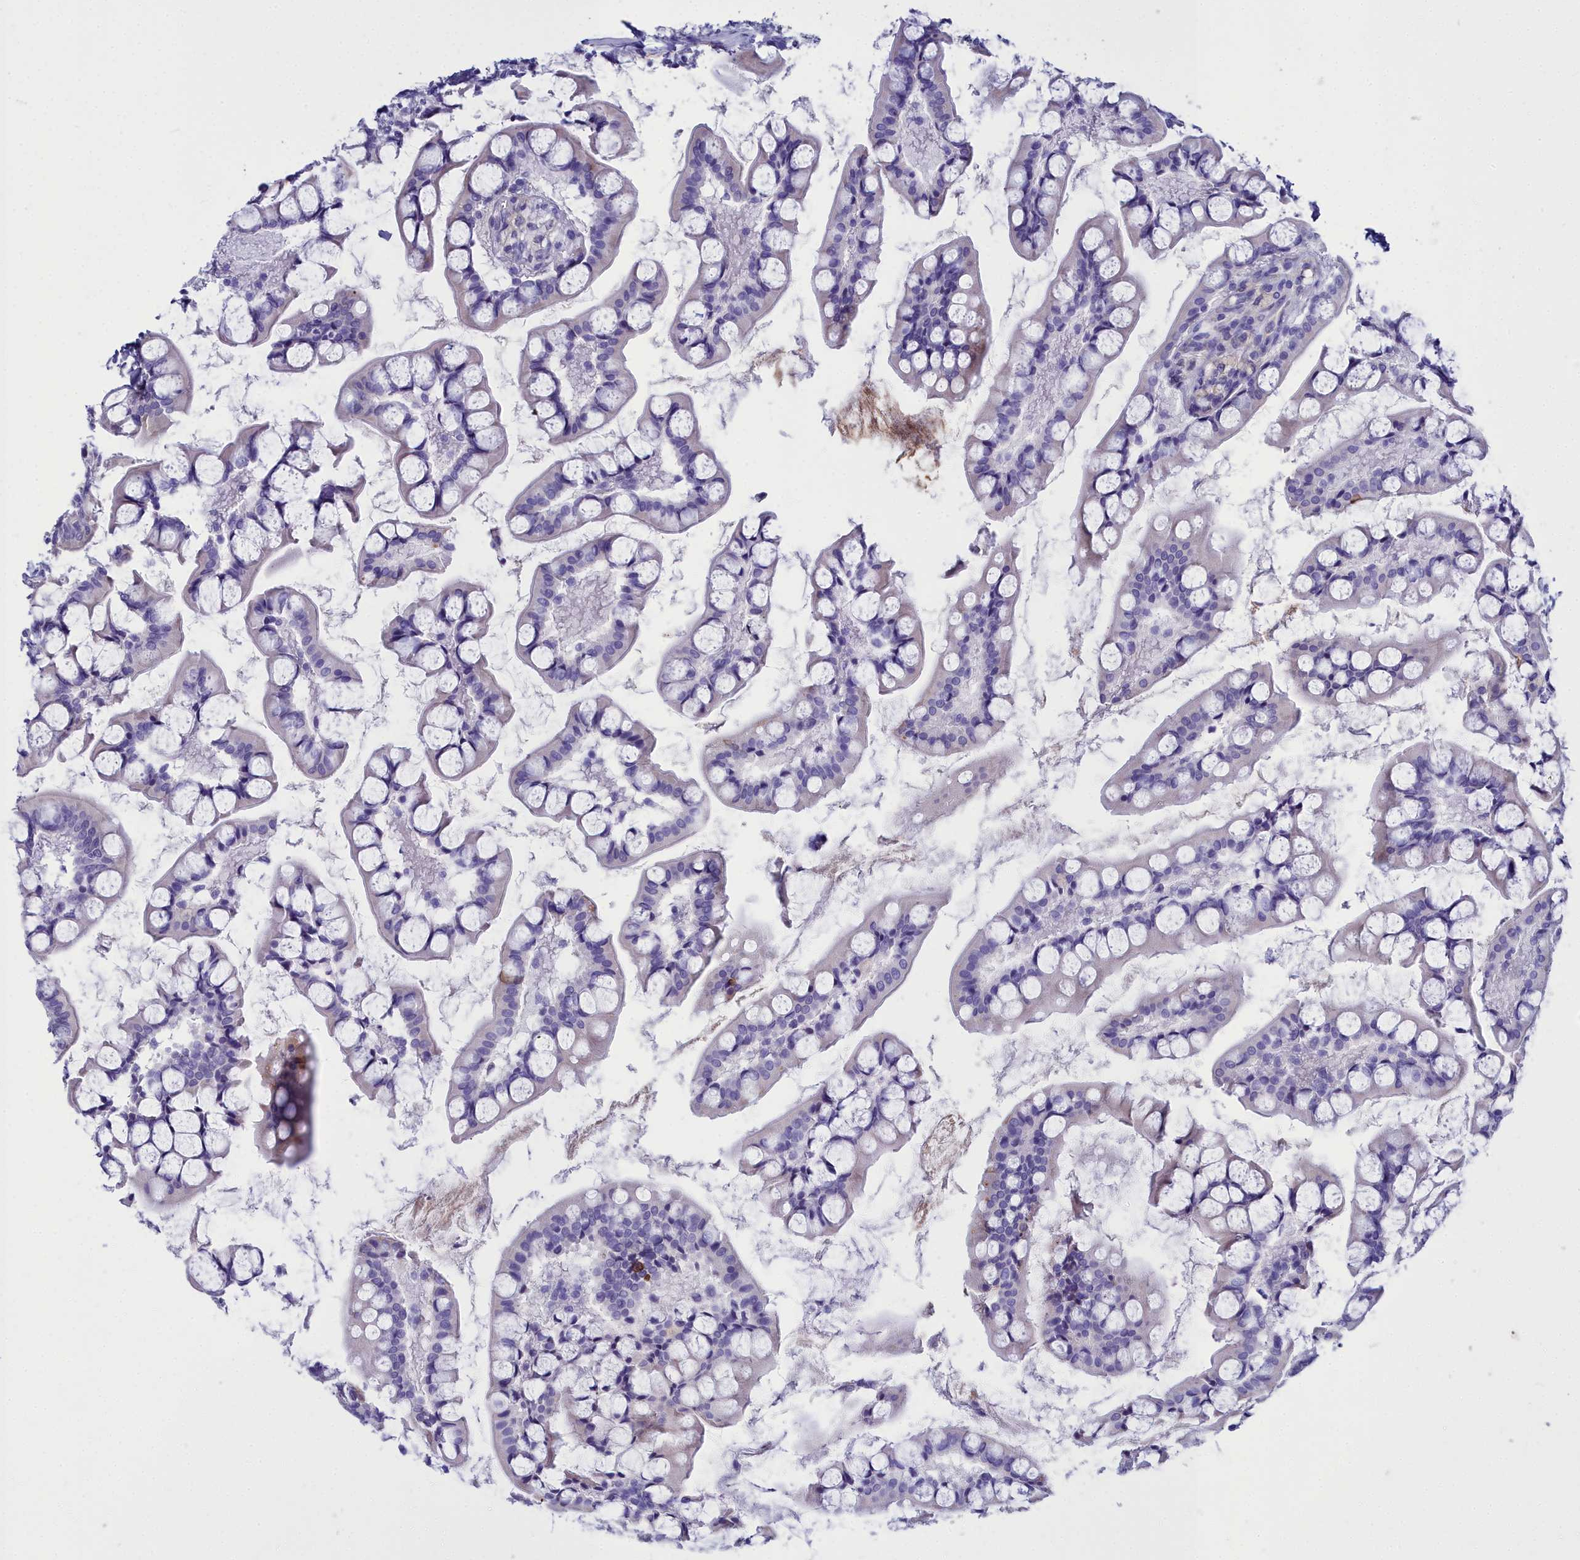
{"staining": {"intensity": "negative", "quantity": "none", "location": "none"}, "tissue": "small intestine", "cell_type": "Glandular cells", "image_type": "normal", "snomed": [{"axis": "morphology", "description": "Normal tissue, NOS"}, {"axis": "topography", "description": "Small intestine"}], "caption": "DAB (3,3'-diaminobenzidine) immunohistochemical staining of benign small intestine displays no significant positivity in glandular cells. (Brightfield microscopy of DAB (3,3'-diaminobenzidine) IHC at high magnification).", "gene": "ELAPOR2", "patient": {"sex": "male", "age": 52}}